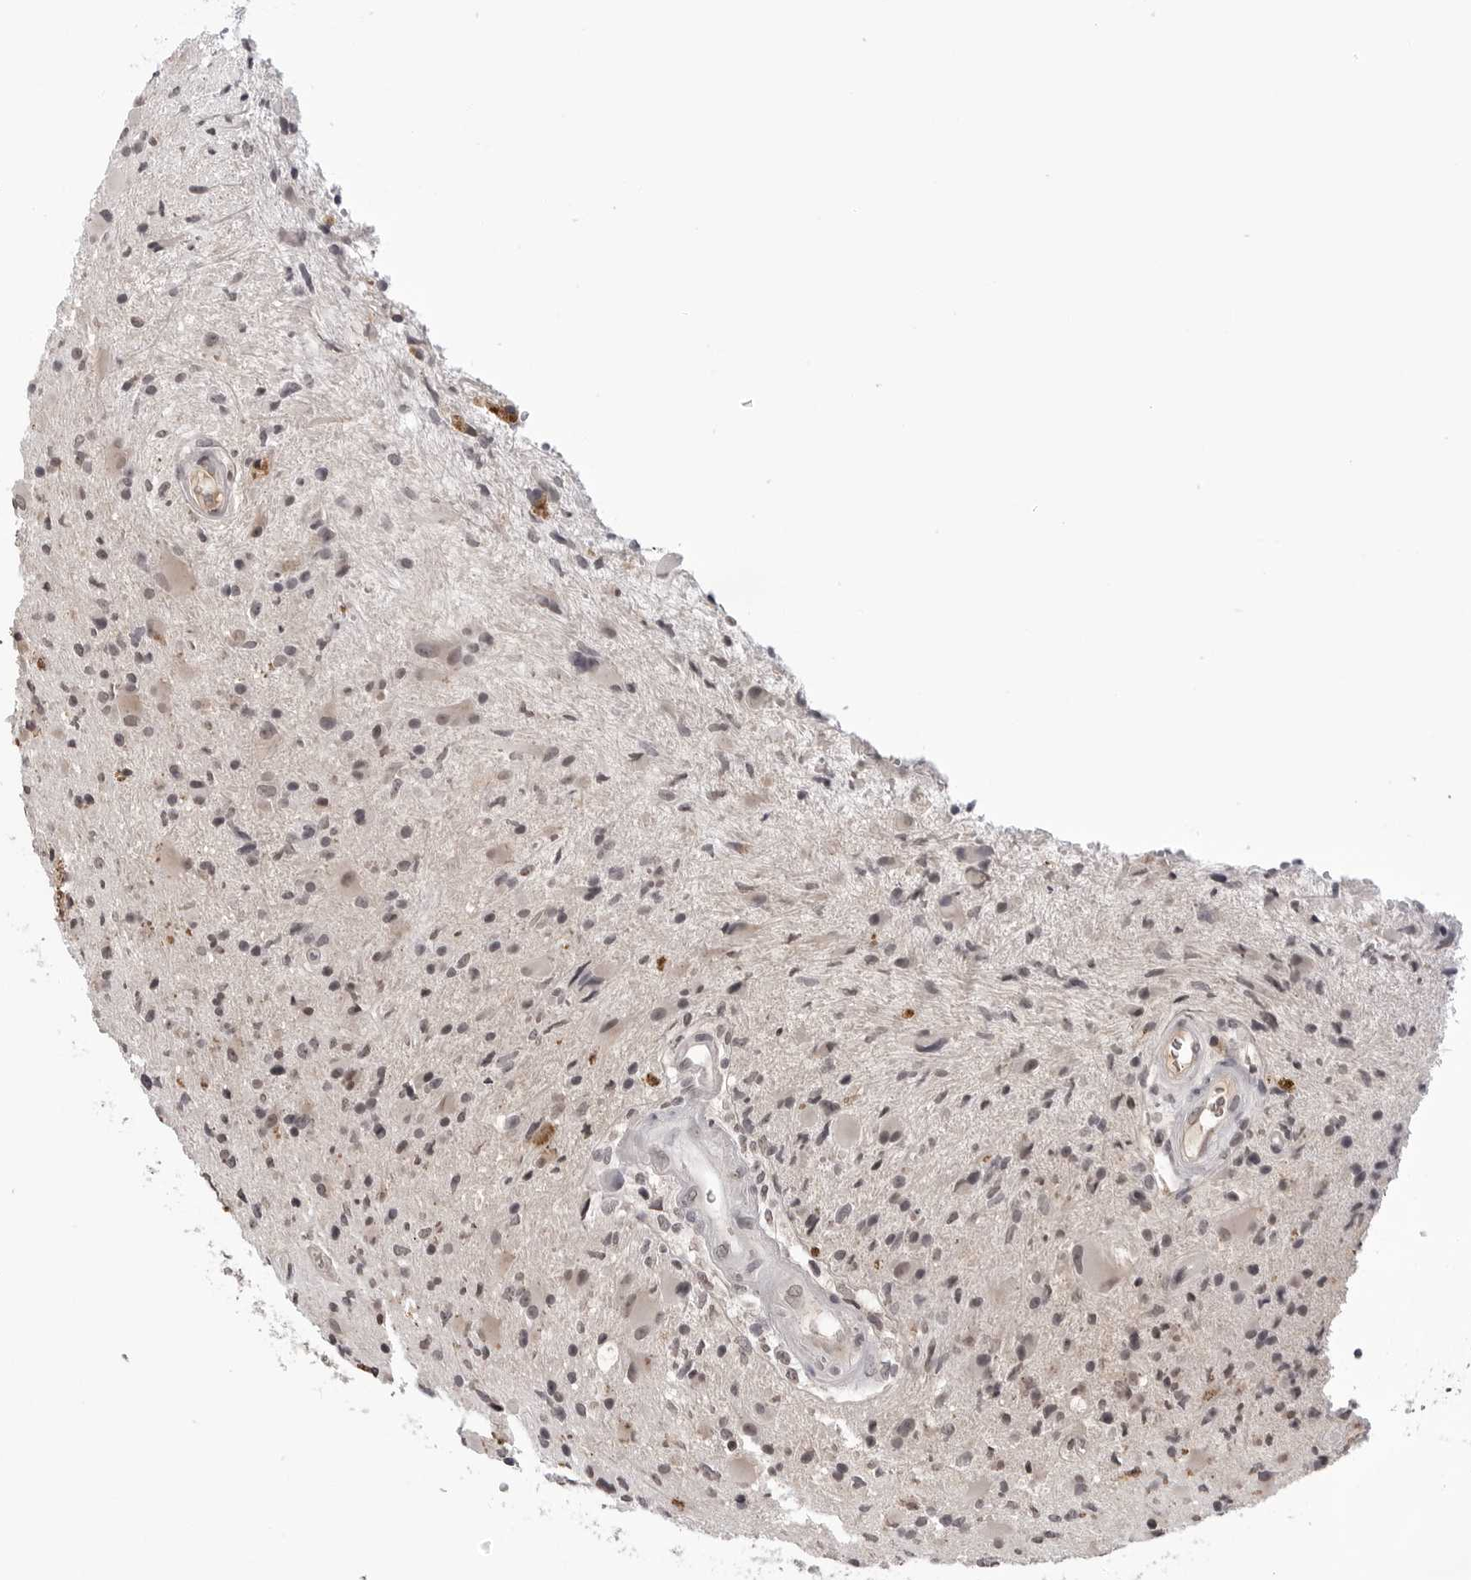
{"staining": {"intensity": "weak", "quantity": "<25%", "location": "nuclear"}, "tissue": "glioma", "cell_type": "Tumor cells", "image_type": "cancer", "snomed": [{"axis": "morphology", "description": "Glioma, malignant, High grade"}, {"axis": "topography", "description": "Brain"}], "caption": "The image reveals no staining of tumor cells in high-grade glioma (malignant).", "gene": "CDK20", "patient": {"sex": "male", "age": 33}}